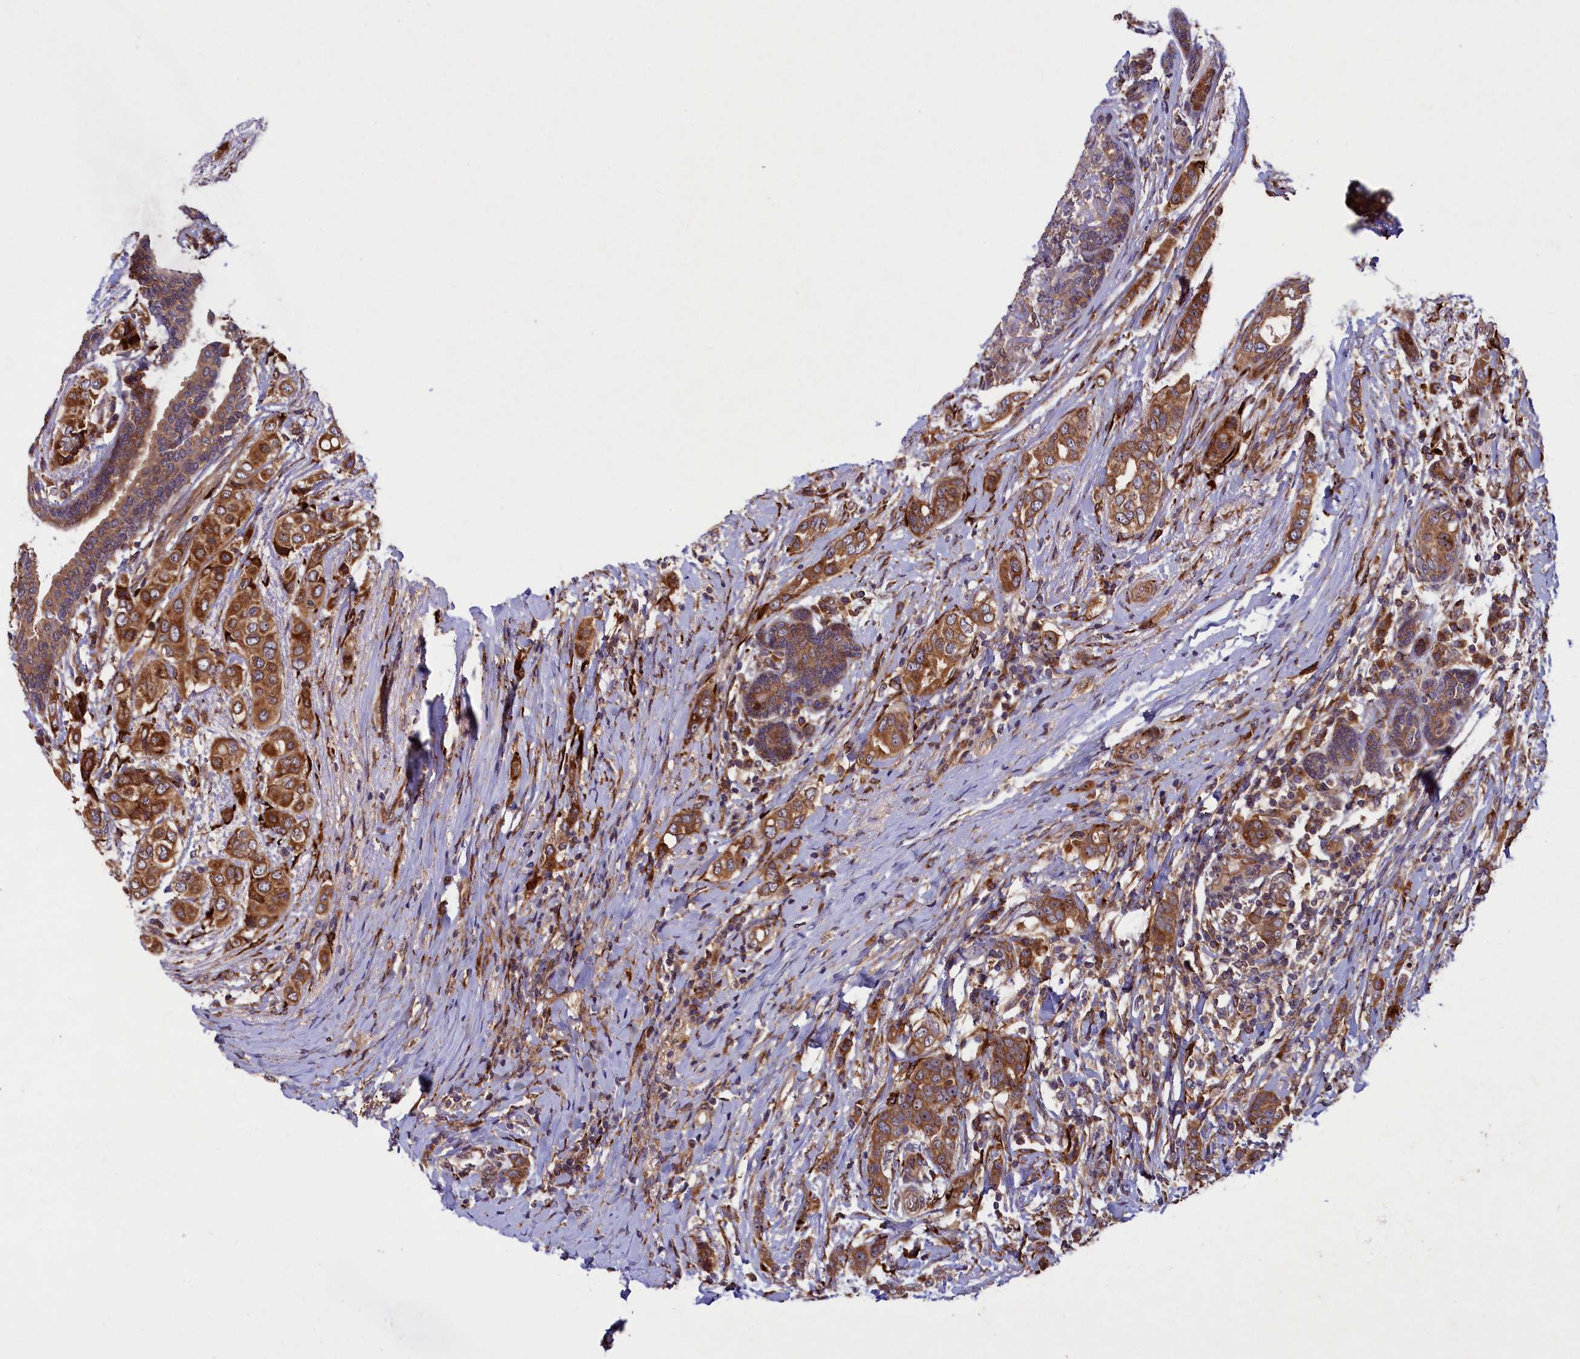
{"staining": {"intensity": "moderate", "quantity": ">75%", "location": "cytoplasmic/membranous"}, "tissue": "breast cancer", "cell_type": "Tumor cells", "image_type": "cancer", "snomed": [{"axis": "morphology", "description": "Lobular carcinoma"}, {"axis": "topography", "description": "Breast"}], "caption": "IHC (DAB) staining of breast lobular carcinoma exhibits moderate cytoplasmic/membranous protein positivity in about >75% of tumor cells. The staining is performed using DAB brown chromogen to label protein expression. The nuclei are counter-stained blue using hematoxylin.", "gene": "ARRDC4", "patient": {"sex": "female", "age": 51}}